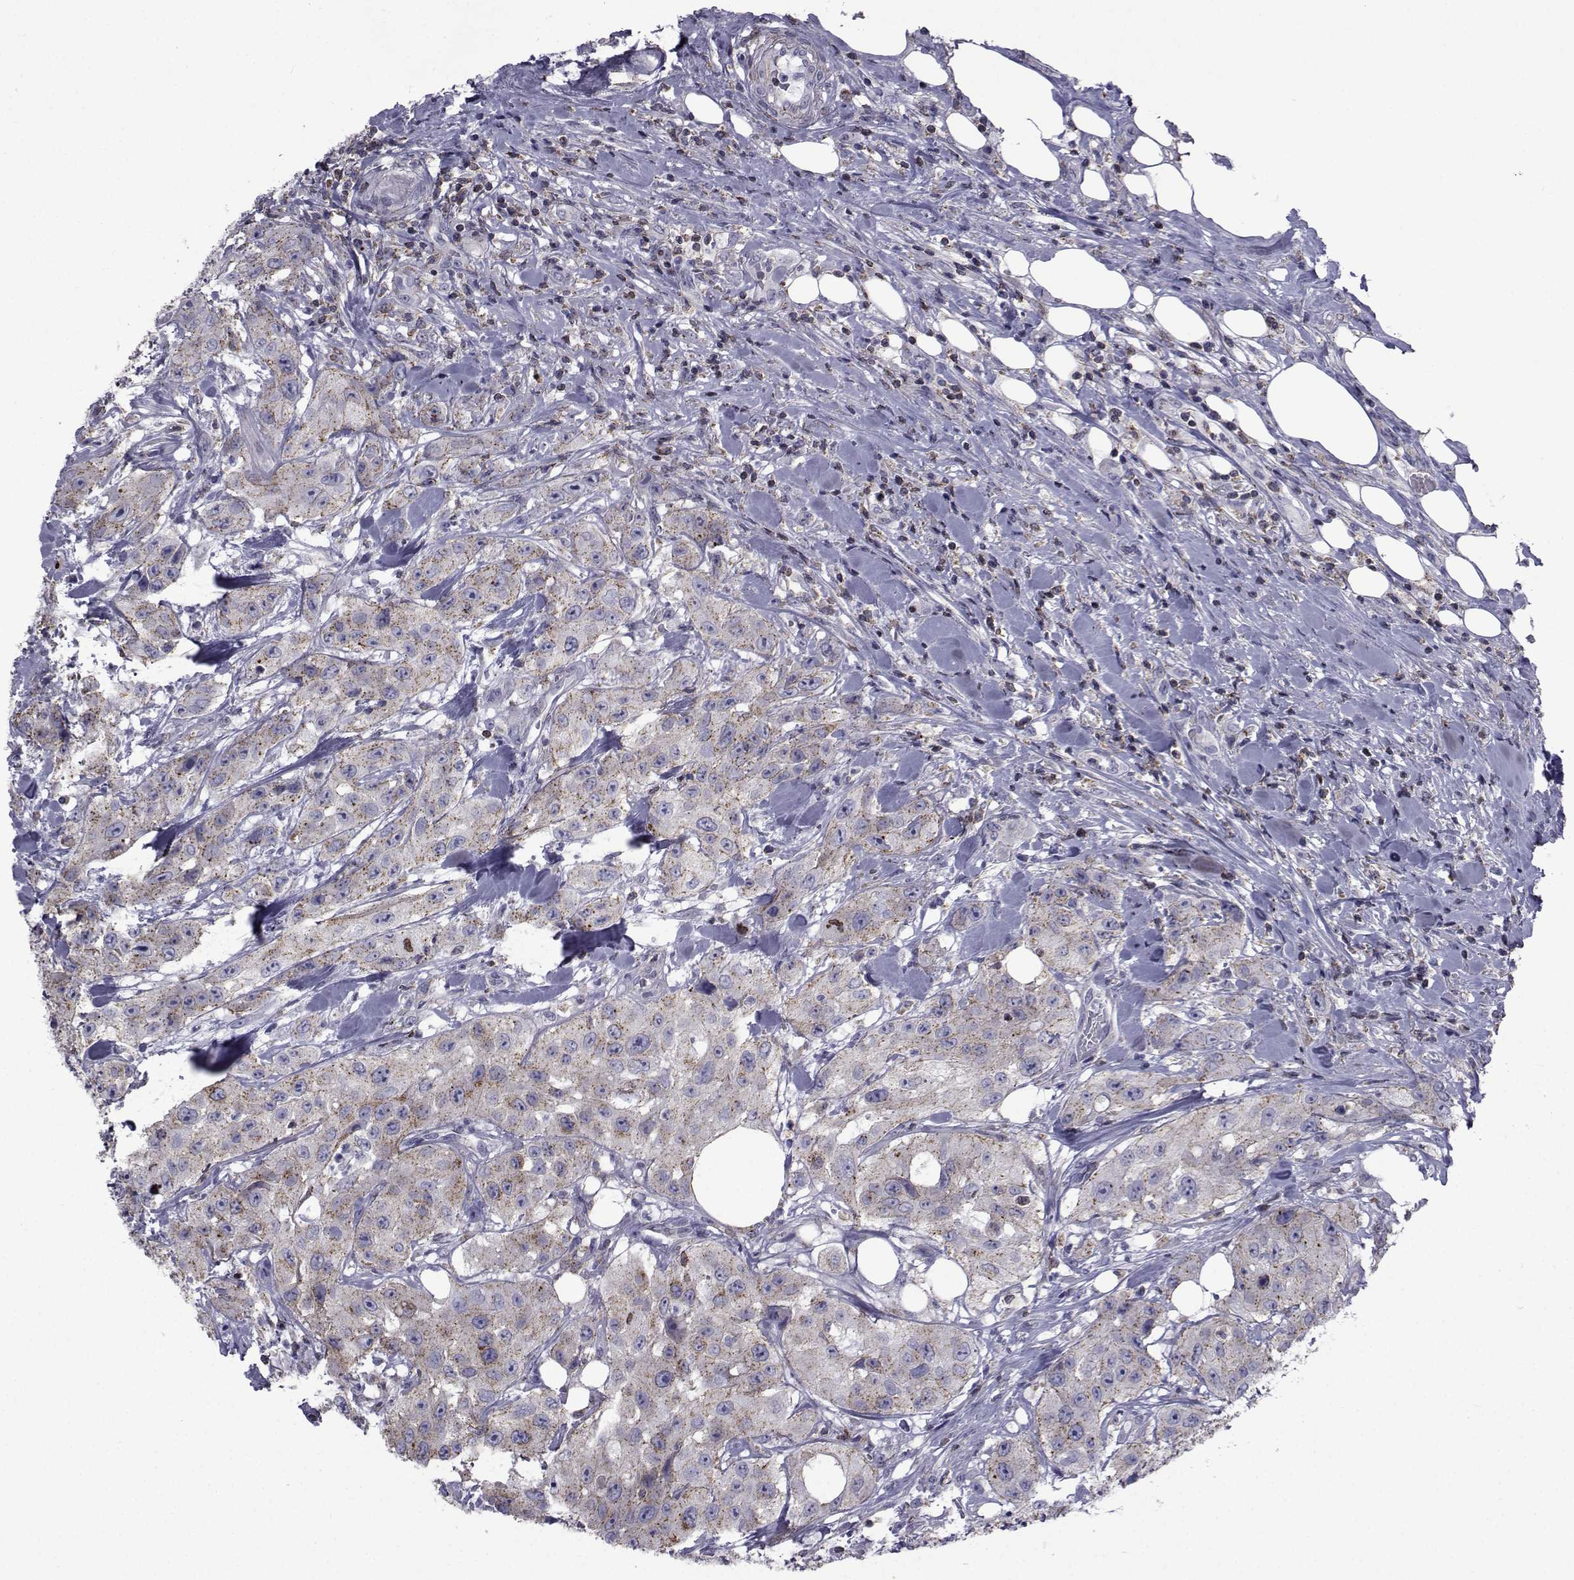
{"staining": {"intensity": "moderate", "quantity": "25%-75%", "location": "cytoplasmic/membranous"}, "tissue": "urothelial cancer", "cell_type": "Tumor cells", "image_type": "cancer", "snomed": [{"axis": "morphology", "description": "Urothelial carcinoma, High grade"}, {"axis": "topography", "description": "Urinary bladder"}], "caption": "Protein staining demonstrates moderate cytoplasmic/membranous expression in about 25%-75% of tumor cells in urothelial cancer. The staining was performed using DAB, with brown indicating positive protein expression. Nuclei are stained blue with hematoxylin.", "gene": "PDE6H", "patient": {"sex": "male", "age": 79}}